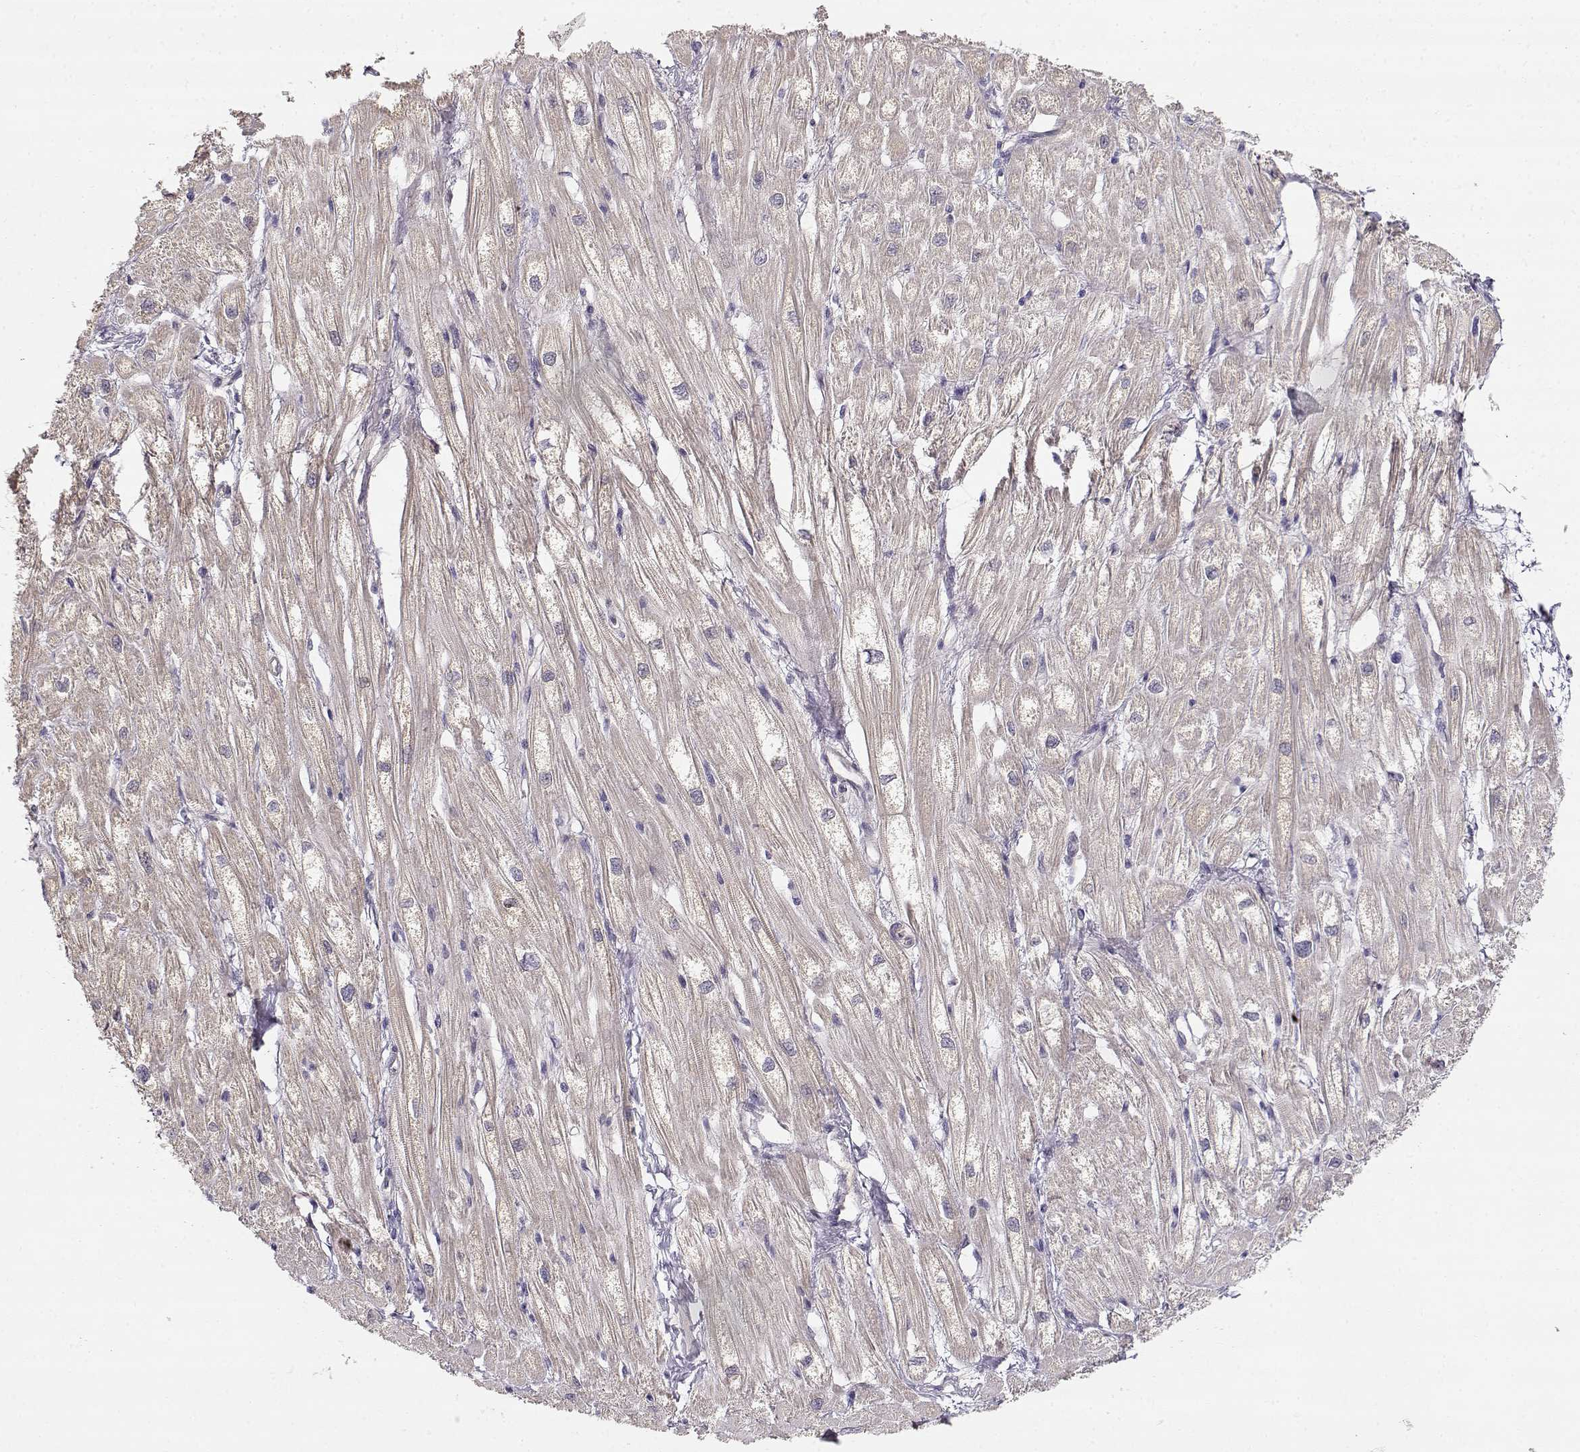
{"staining": {"intensity": "negative", "quantity": "none", "location": "none"}, "tissue": "heart muscle", "cell_type": "Cardiomyocytes", "image_type": "normal", "snomed": [{"axis": "morphology", "description": "Normal tissue, NOS"}, {"axis": "topography", "description": "Heart"}], "caption": "Cardiomyocytes are negative for brown protein staining in normal heart muscle. (DAB IHC with hematoxylin counter stain).", "gene": "EAF2", "patient": {"sex": "male", "age": 61}}